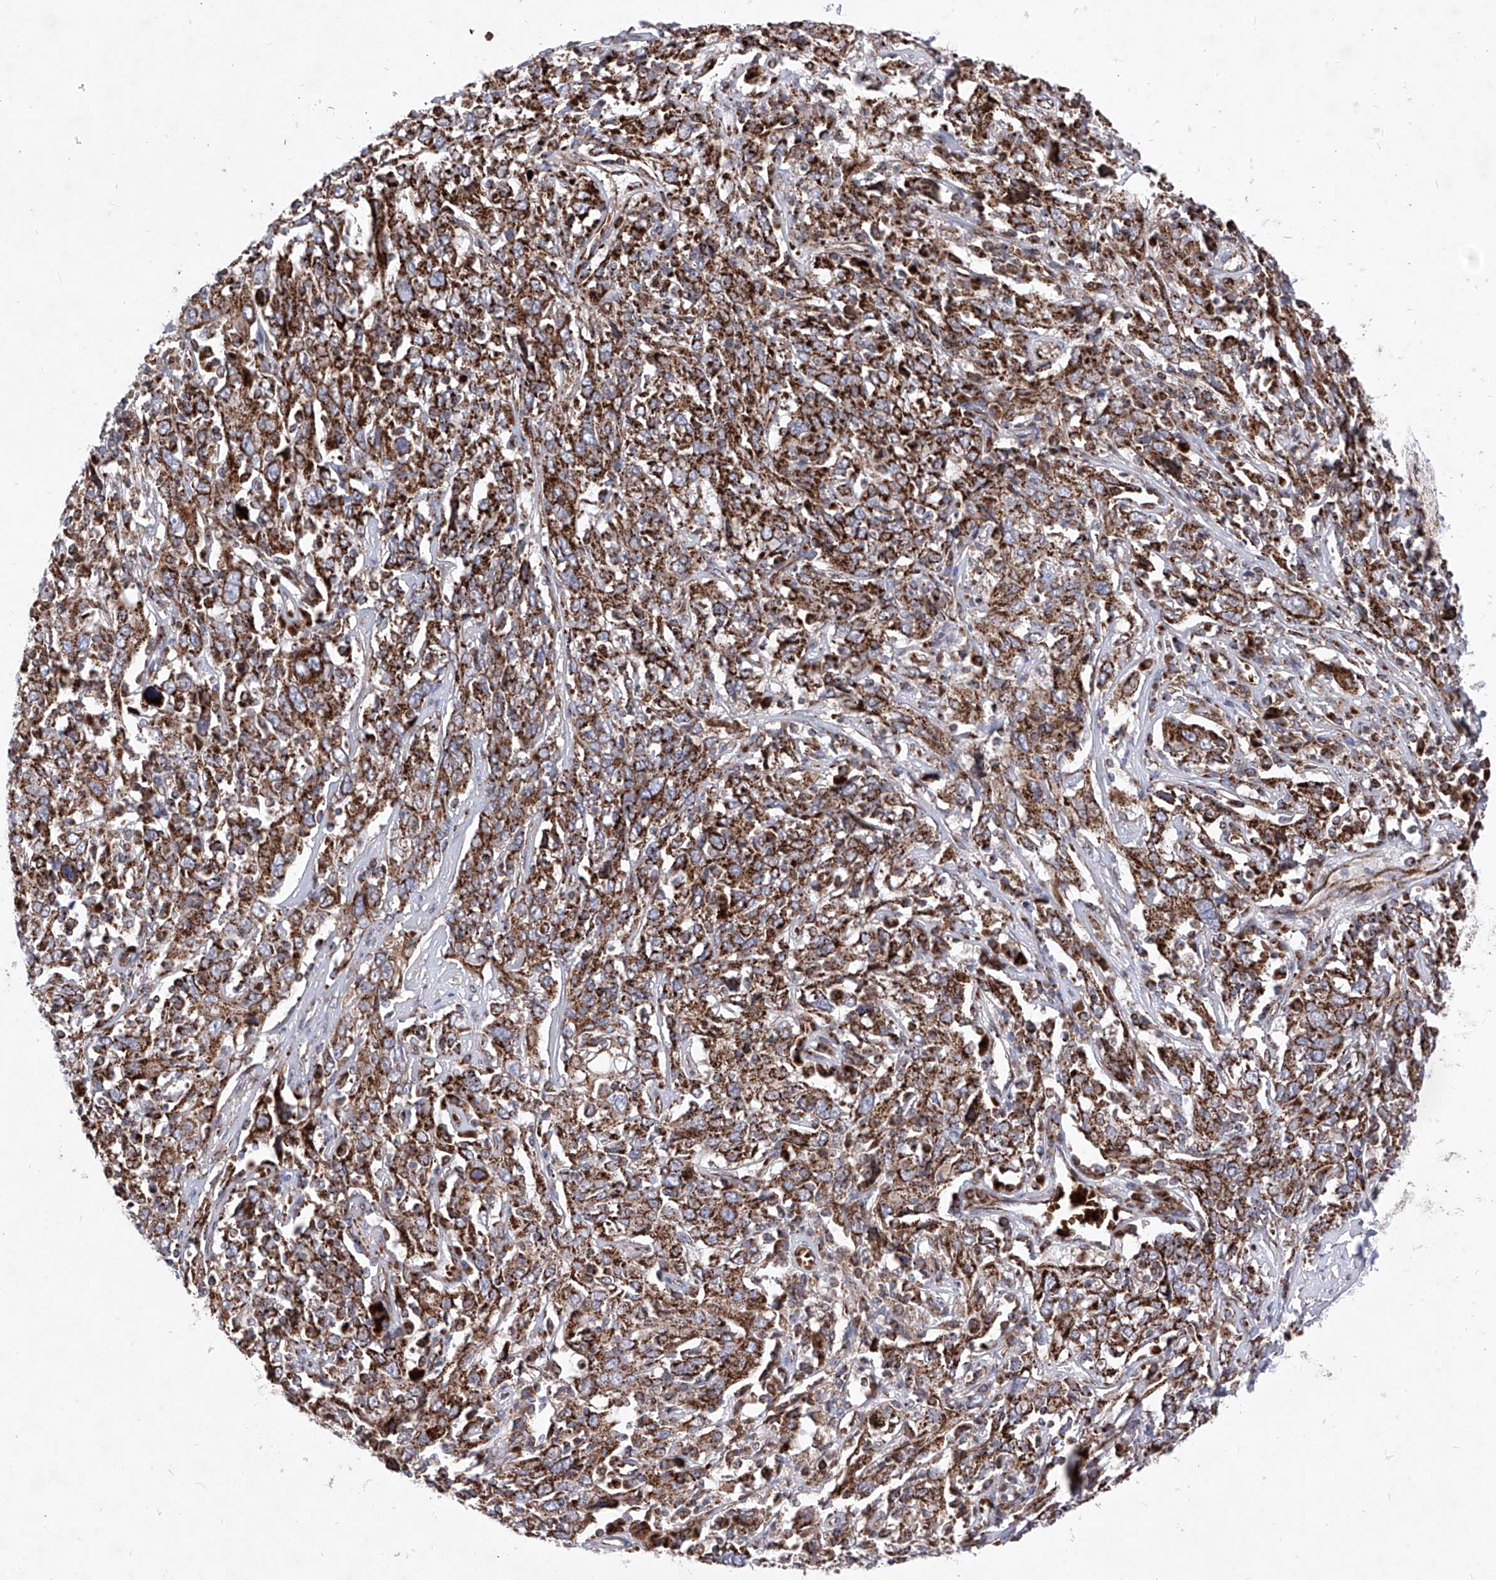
{"staining": {"intensity": "strong", "quantity": ">75%", "location": "cytoplasmic/membranous"}, "tissue": "cervical cancer", "cell_type": "Tumor cells", "image_type": "cancer", "snomed": [{"axis": "morphology", "description": "Squamous cell carcinoma, NOS"}, {"axis": "topography", "description": "Cervix"}], "caption": "Tumor cells exhibit strong cytoplasmic/membranous positivity in approximately >75% of cells in squamous cell carcinoma (cervical).", "gene": "SEMA6A", "patient": {"sex": "female", "age": 46}}